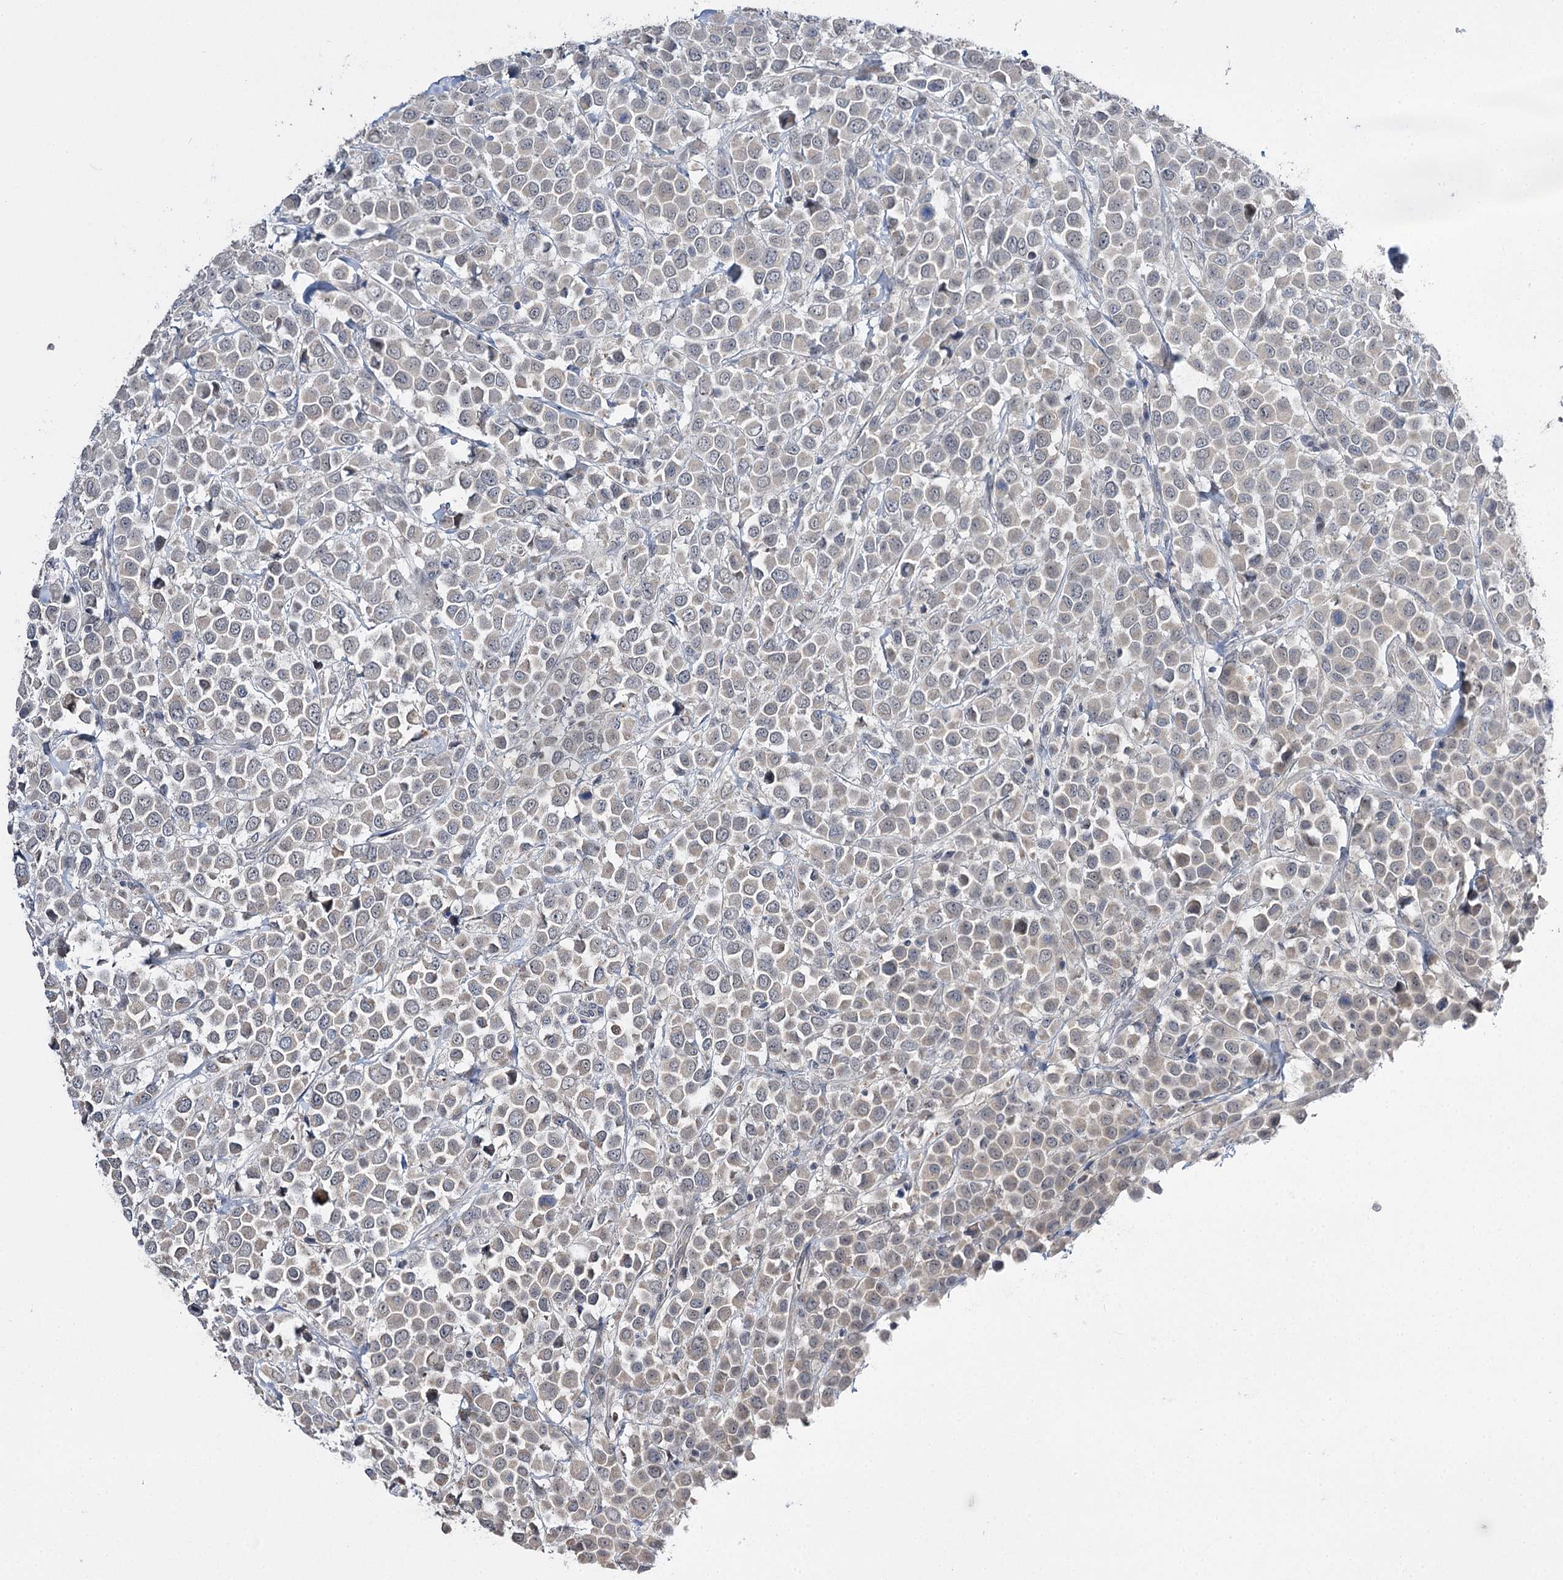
{"staining": {"intensity": "negative", "quantity": "none", "location": "none"}, "tissue": "breast cancer", "cell_type": "Tumor cells", "image_type": "cancer", "snomed": [{"axis": "morphology", "description": "Duct carcinoma"}, {"axis": "topography", "description": "Breast"}], "caption": "DAB immunohistochemical staining of breast infiltrating ductal carcinoma displays no significant staining in tumor cells. Brightfield microscopy of immunohistochemistry stained with DAB (3,3'-diaminobenzidine) (brown) and hematoxylin (blue), captured at high magnification.", "gene": "PHYHIPL", "patient": {"sex": "female", "age": 61}}